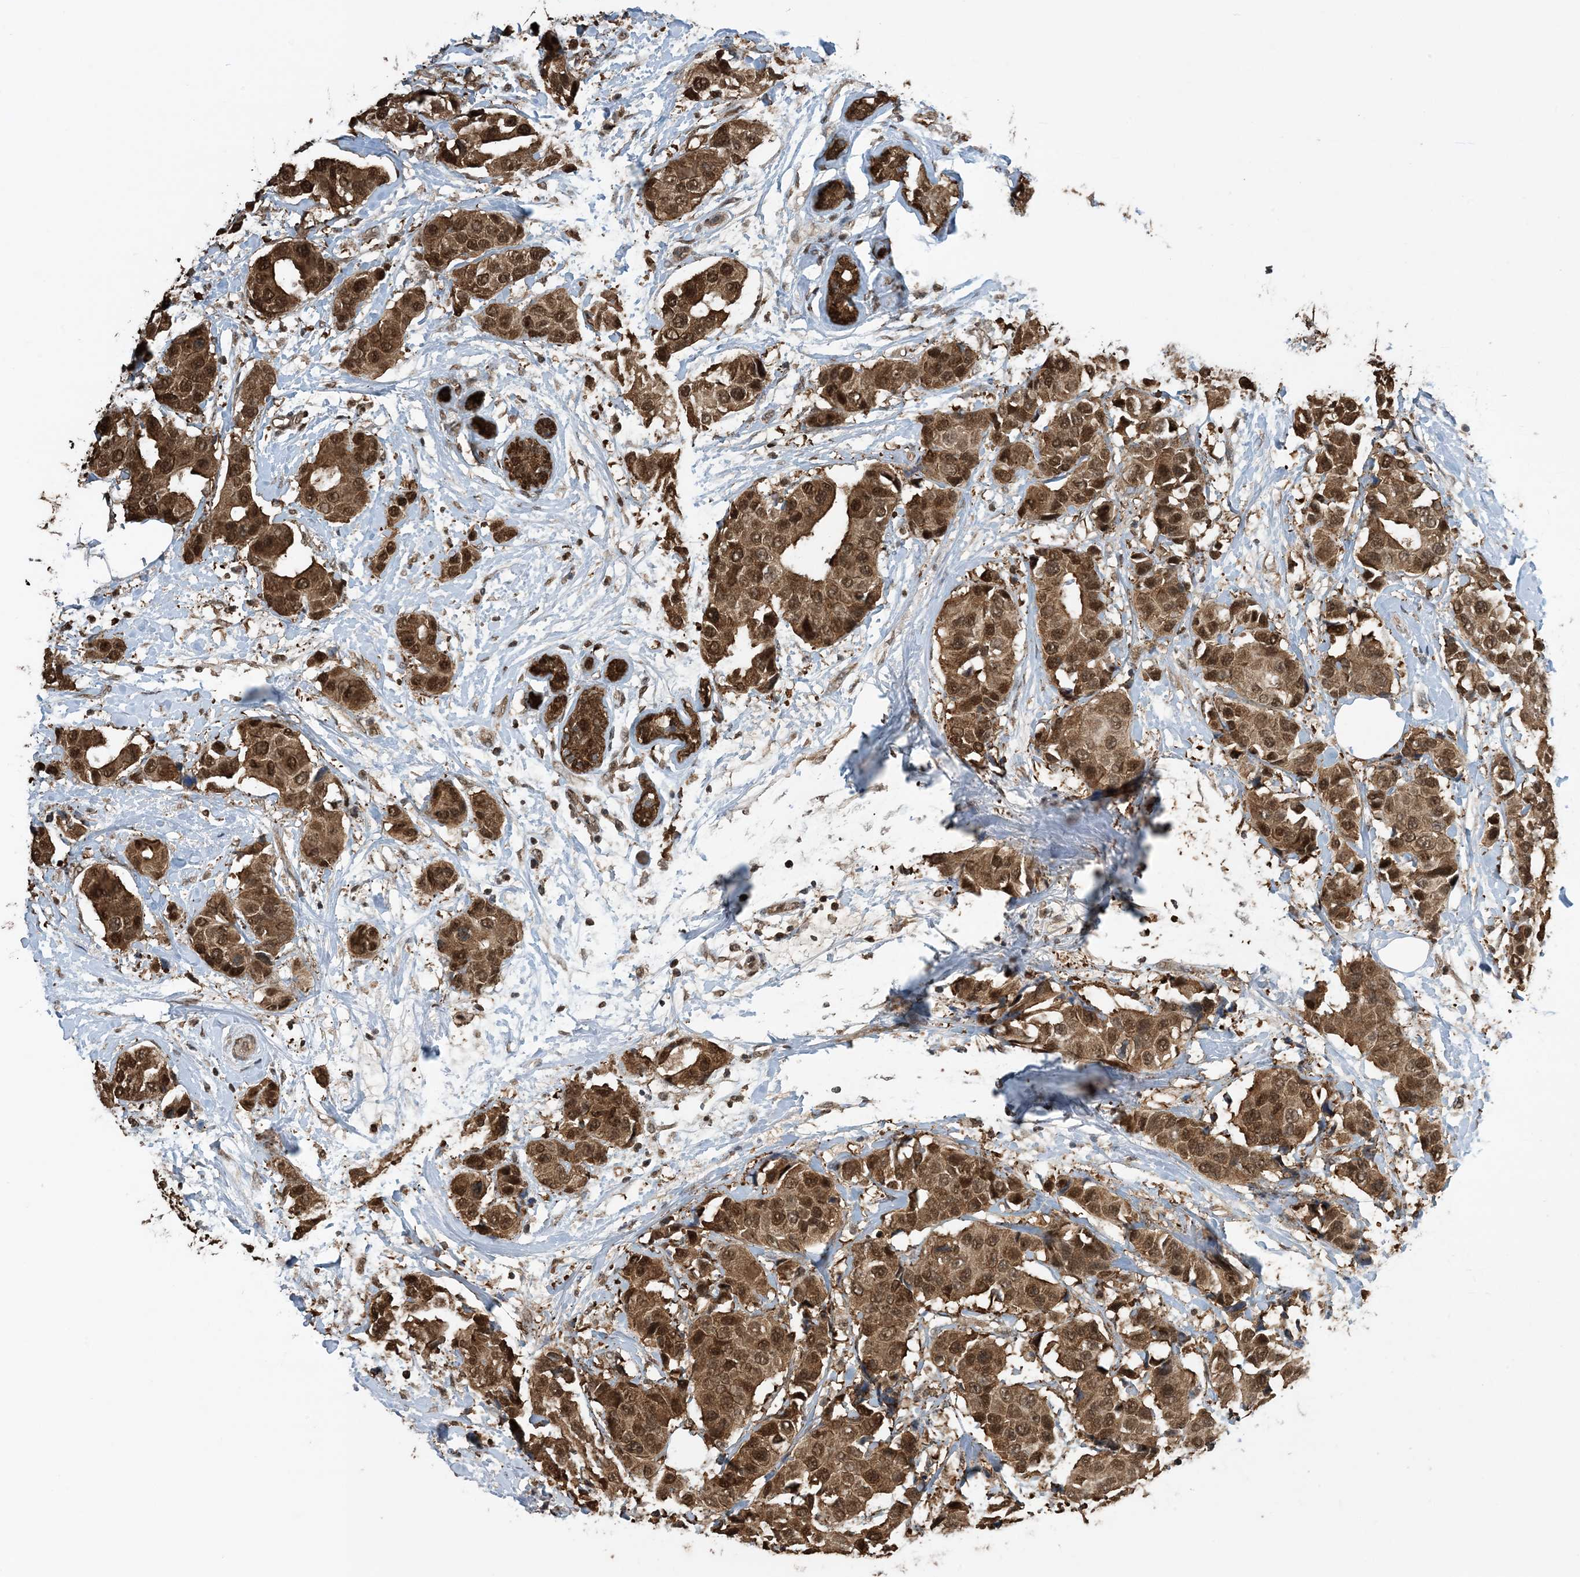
{"staining": {"intensity": "moderate", "quantity": ">75%", "location": "cytoplasmic/membranous,nuclear"}, "tissue": "breast cancer", "cell_type": "Tumor cells", "image_type": "cancer", "snomed": [{"axis": "morphology", "description": "Normal tissue, NOS"}, {"axis": "morphology", "description": "Duct carcinoma"}, {"axis": "topography", "description": "Breast"}], "caption": "Breast invasive ductal carcinoma was stained to show a protein in brown. There is medium levels of moderate cytoplasmic/membranous and nuclear positivity in about >75% of tumor cells. (Brightfield microscopy of DAB IHC at high magnification).", "gene": "HSPA1A", "patient": {"sex": "female", "age": 39}}